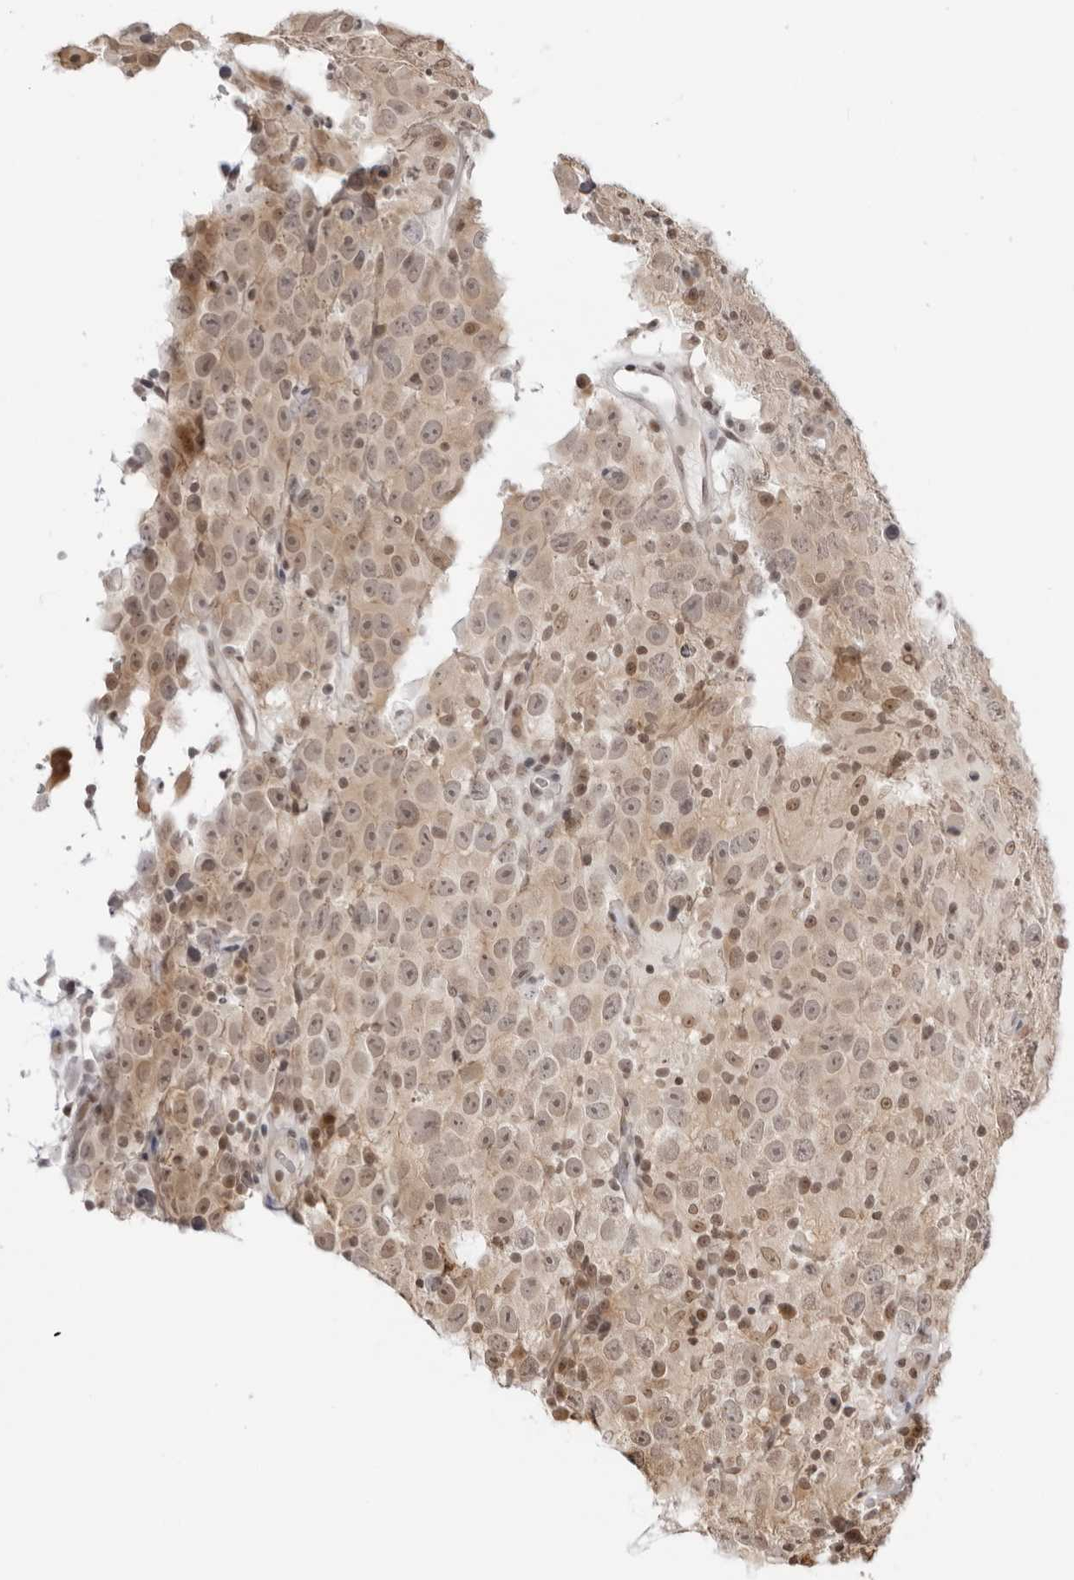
{"staining": {"intensity": "weak", "quantity": "25%-75%", "location": "cytoplasmic/membranous,nuclear"}, "tissue": "testis cancer", "cell_type": "Tumor cells", "image_type": "cancer", "snomed": [{"axis": "morphology", "description": "Seminoma, NOS"}, {"axis": "topography", "description": "Testis"}], "caption": "Protein staining of seminoma (testis) tissue exhibits weak cytoplasmic/membranous and nuclear expression in approximately 25%-75% of tumor cells.", "gene": "RNF146", "patient": {"sex": "male", "age": 41}}